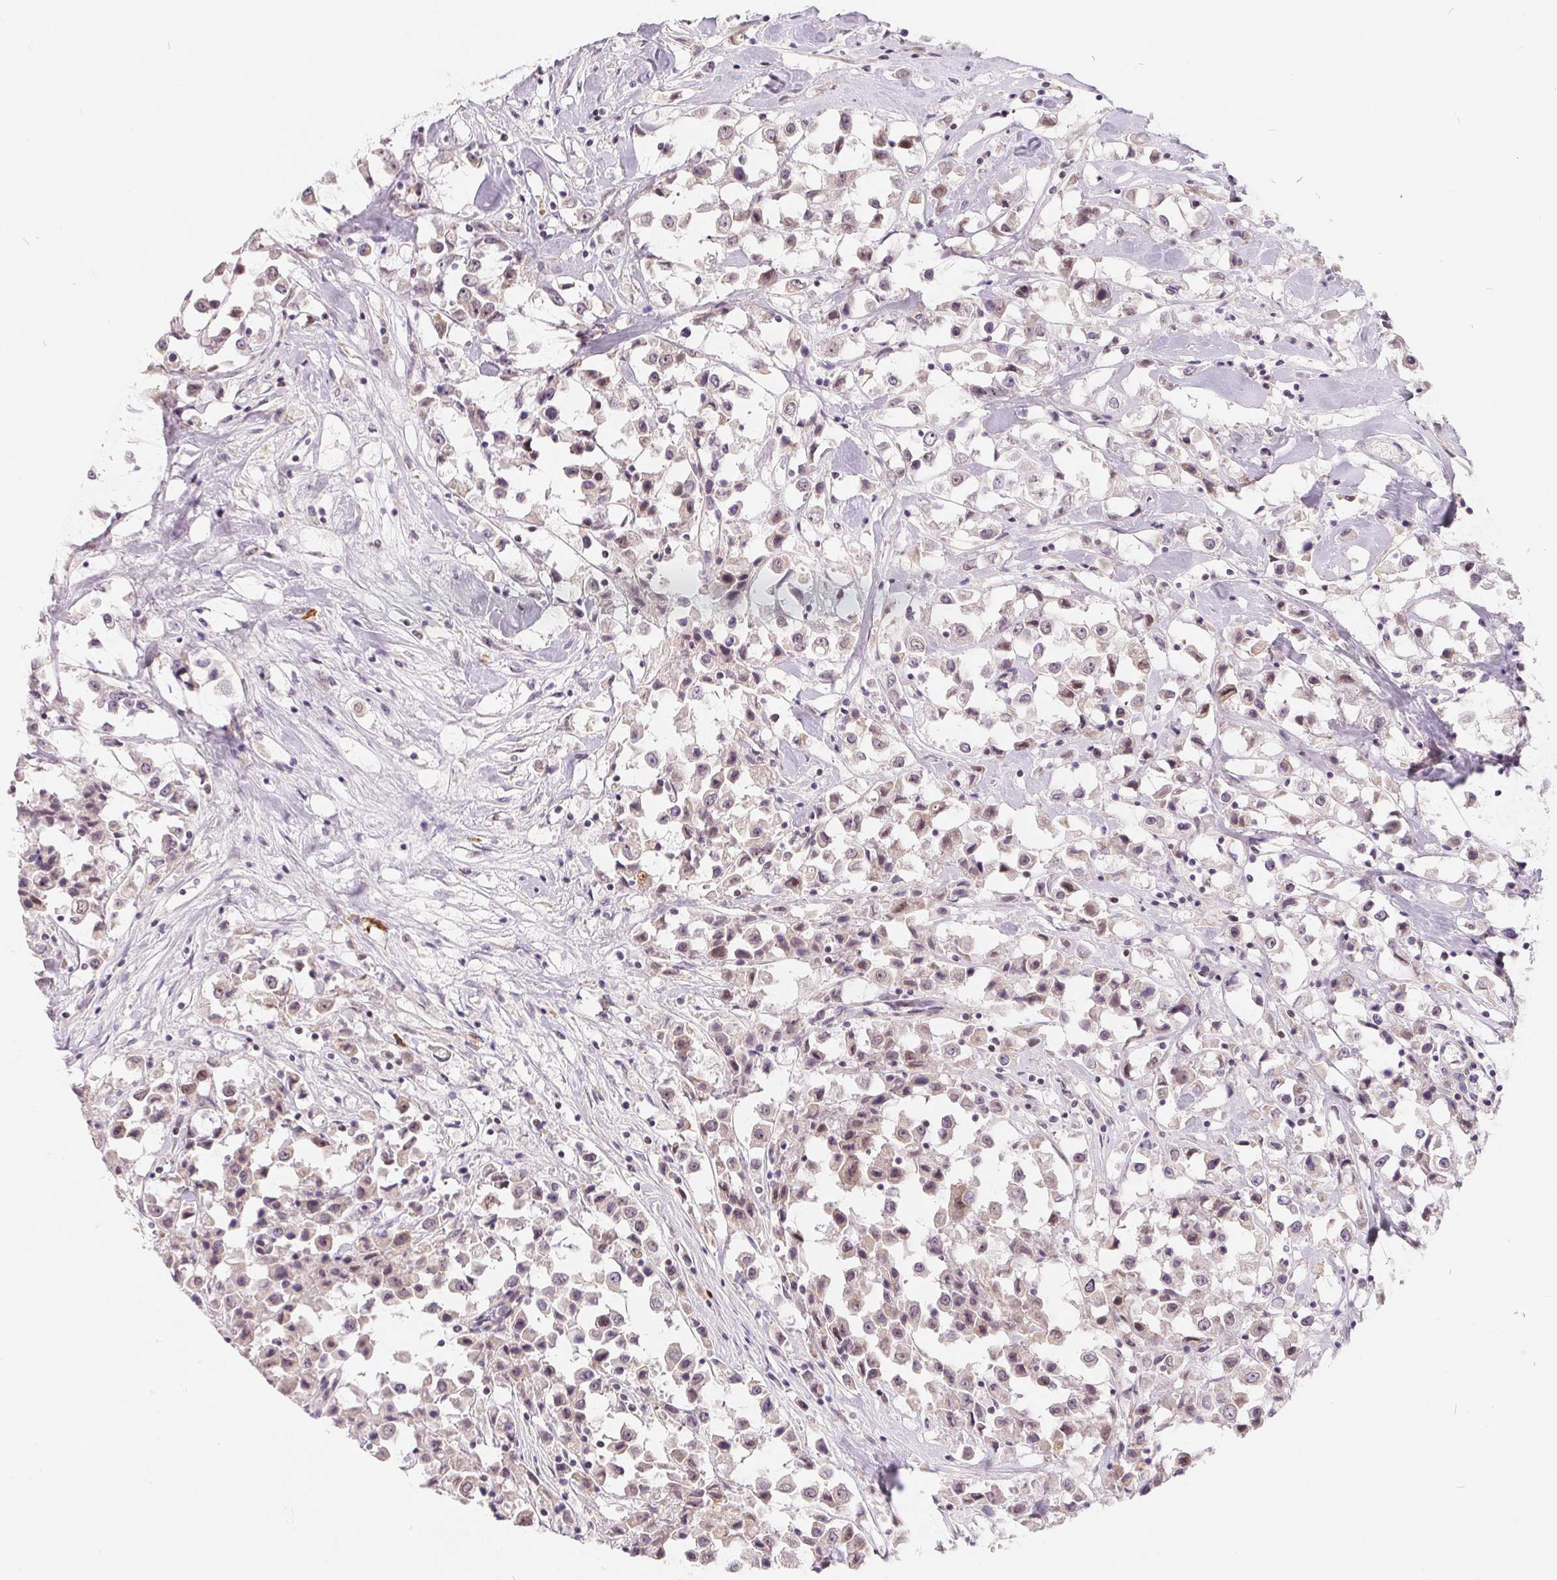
{"staining": {"intensity": "moderate", "quantity": "<25%", "location": "nuclear"}, "tissue": "breast cancer", "cell_type": "Tumor cells", "image_type": "cancer", "snomed": [{"axis": "morphology", "description": "Duct carcinoma"}, {"axis": "topography", "description": "Breast"}], "caption": "The immunohistochemical stain labels moderate nuclear positivity in tumor cells of breast cancer (intraductal carcinoma) tissue. Using DAB (3,3'-diaminobenzidine) (brown) and hematoxylin (blue) stains, captured at high magnification using brightfield microscopy.", "gene": "NRG2", "patient": {"sex": "female", "age": 61}}